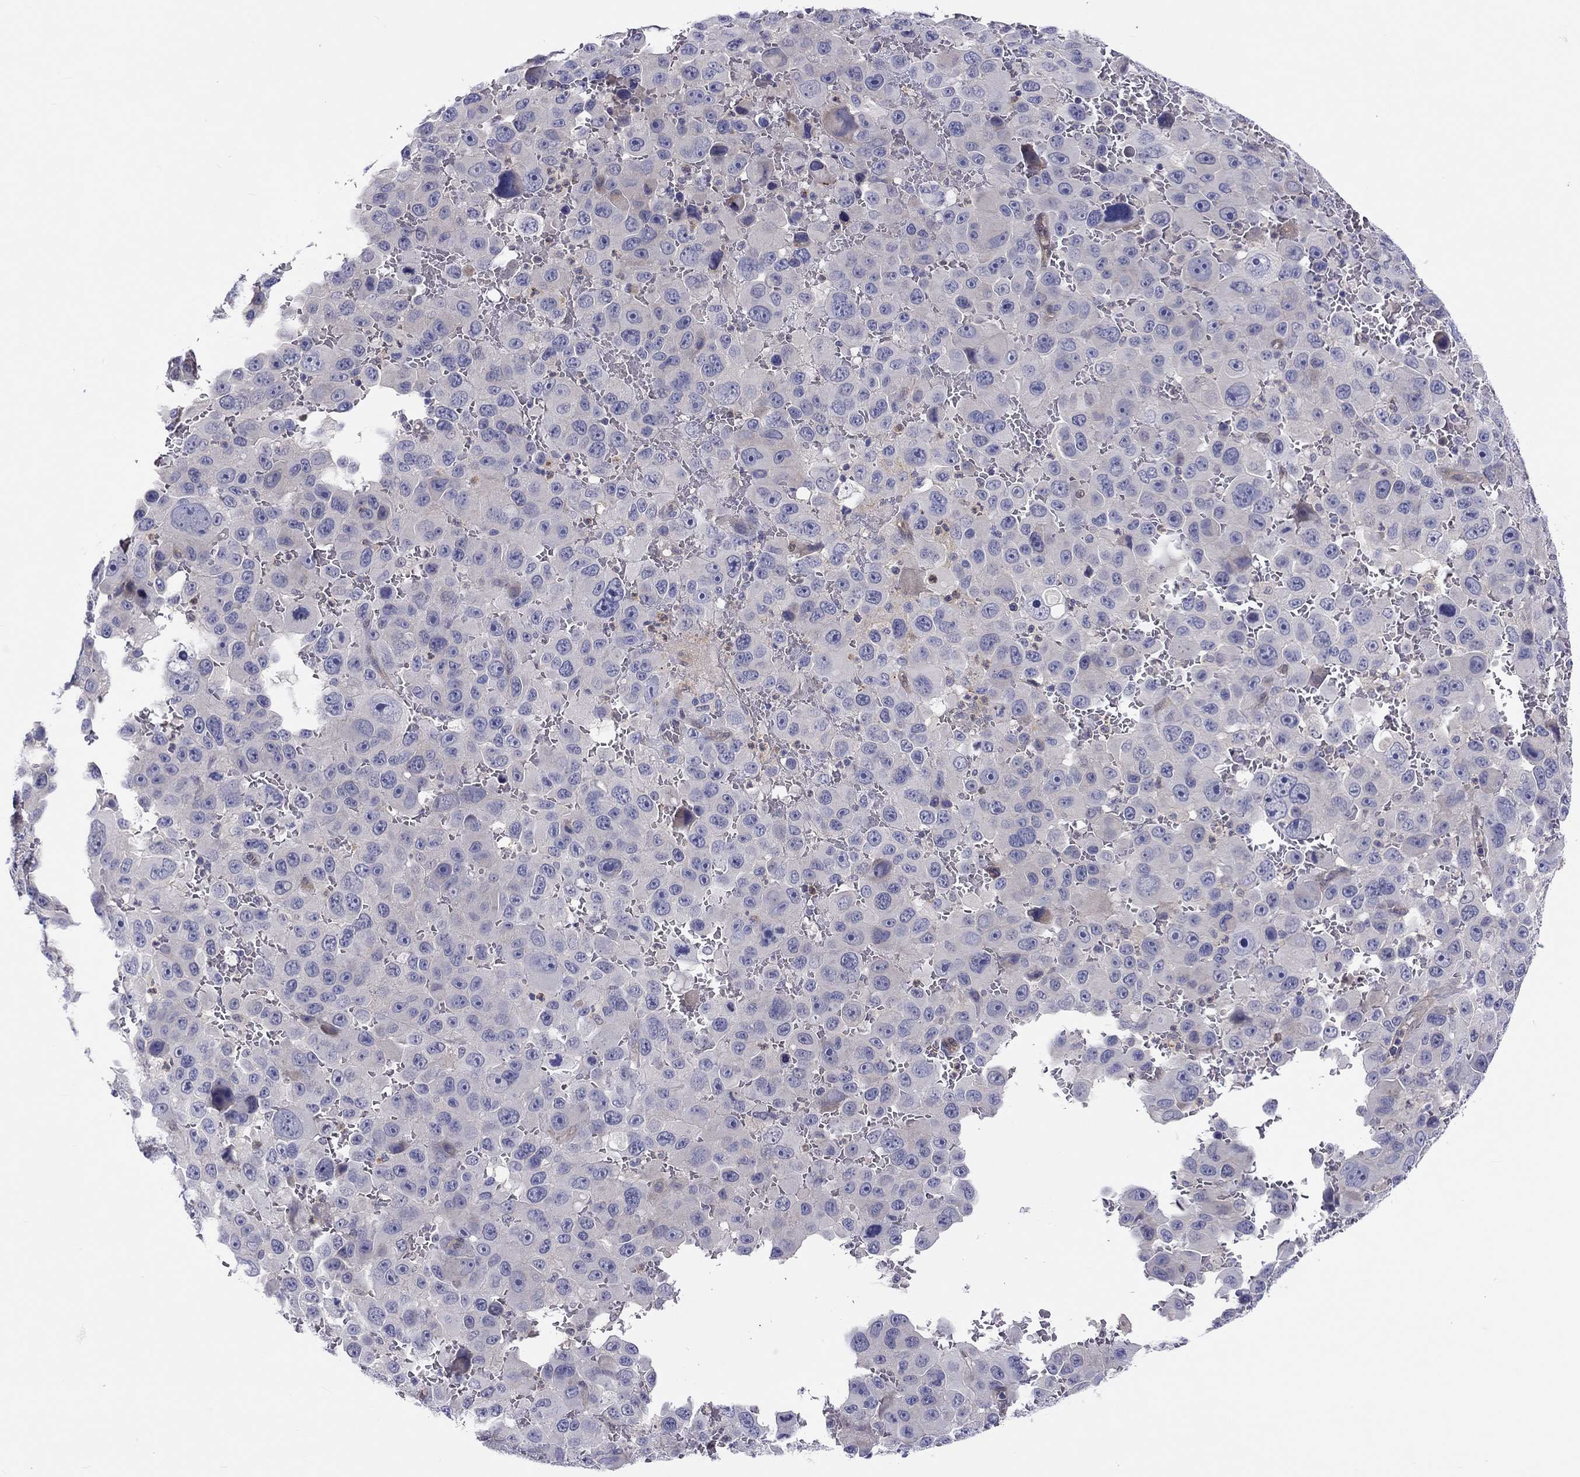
{"staining": {"intensity": "negative", "quantity": "none", "location": "none"}, "tissue": "melanoma", "cell_type": "Tumor cells", "image_type": "cancer", "snomed": [{"axis": "morphology", "description": "Malignant melanoma, NOS"}, {"axis": "topography", "description": "Skin"}], "caption": "A histopathology image of human melanoma is negative for staining in tumor cells. (DAB immunohistochemistry (IHC), high magnification).", "gene": "ABCG4", "patient": {"sex": "female", "age": 91}}